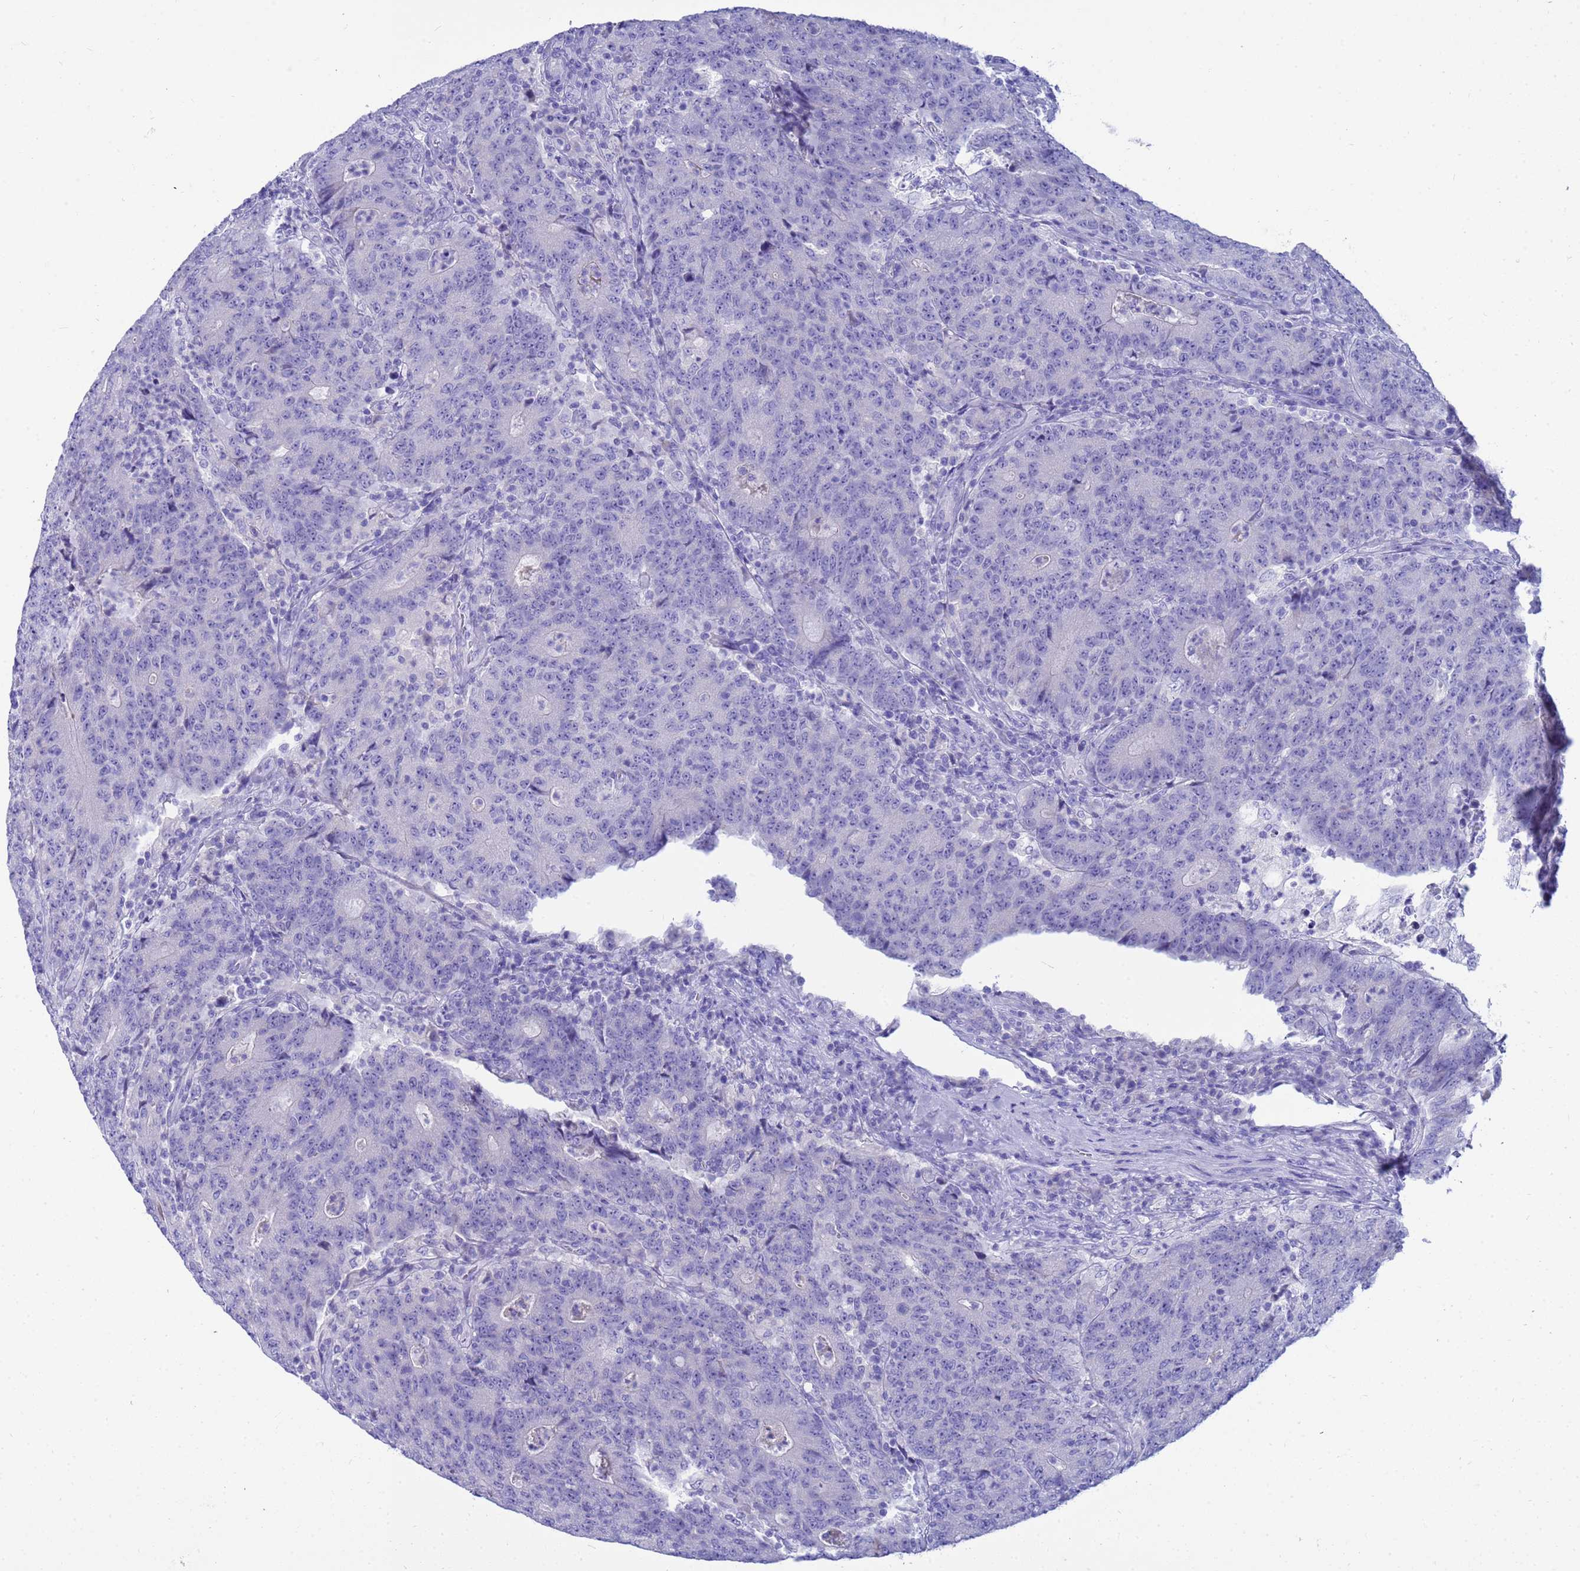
{"staining": {"intensity": "negative", "quantity": "none", "location": "none"}, "tissue": "colorectal cancer", "cell_type": "Tumor cells", "image_type": "cancer", "snomed": [{"axis": "morphology", "description": "Adenocarcinoma, NOS"}, {"axis": "topography", "description": "Colon"}], "caption": "There is no significant expression in tumor cells of colorectal cancer (adenocarcinoma).", "gene": "SYCN", "patient": {"sex": "female", "age": 75}}